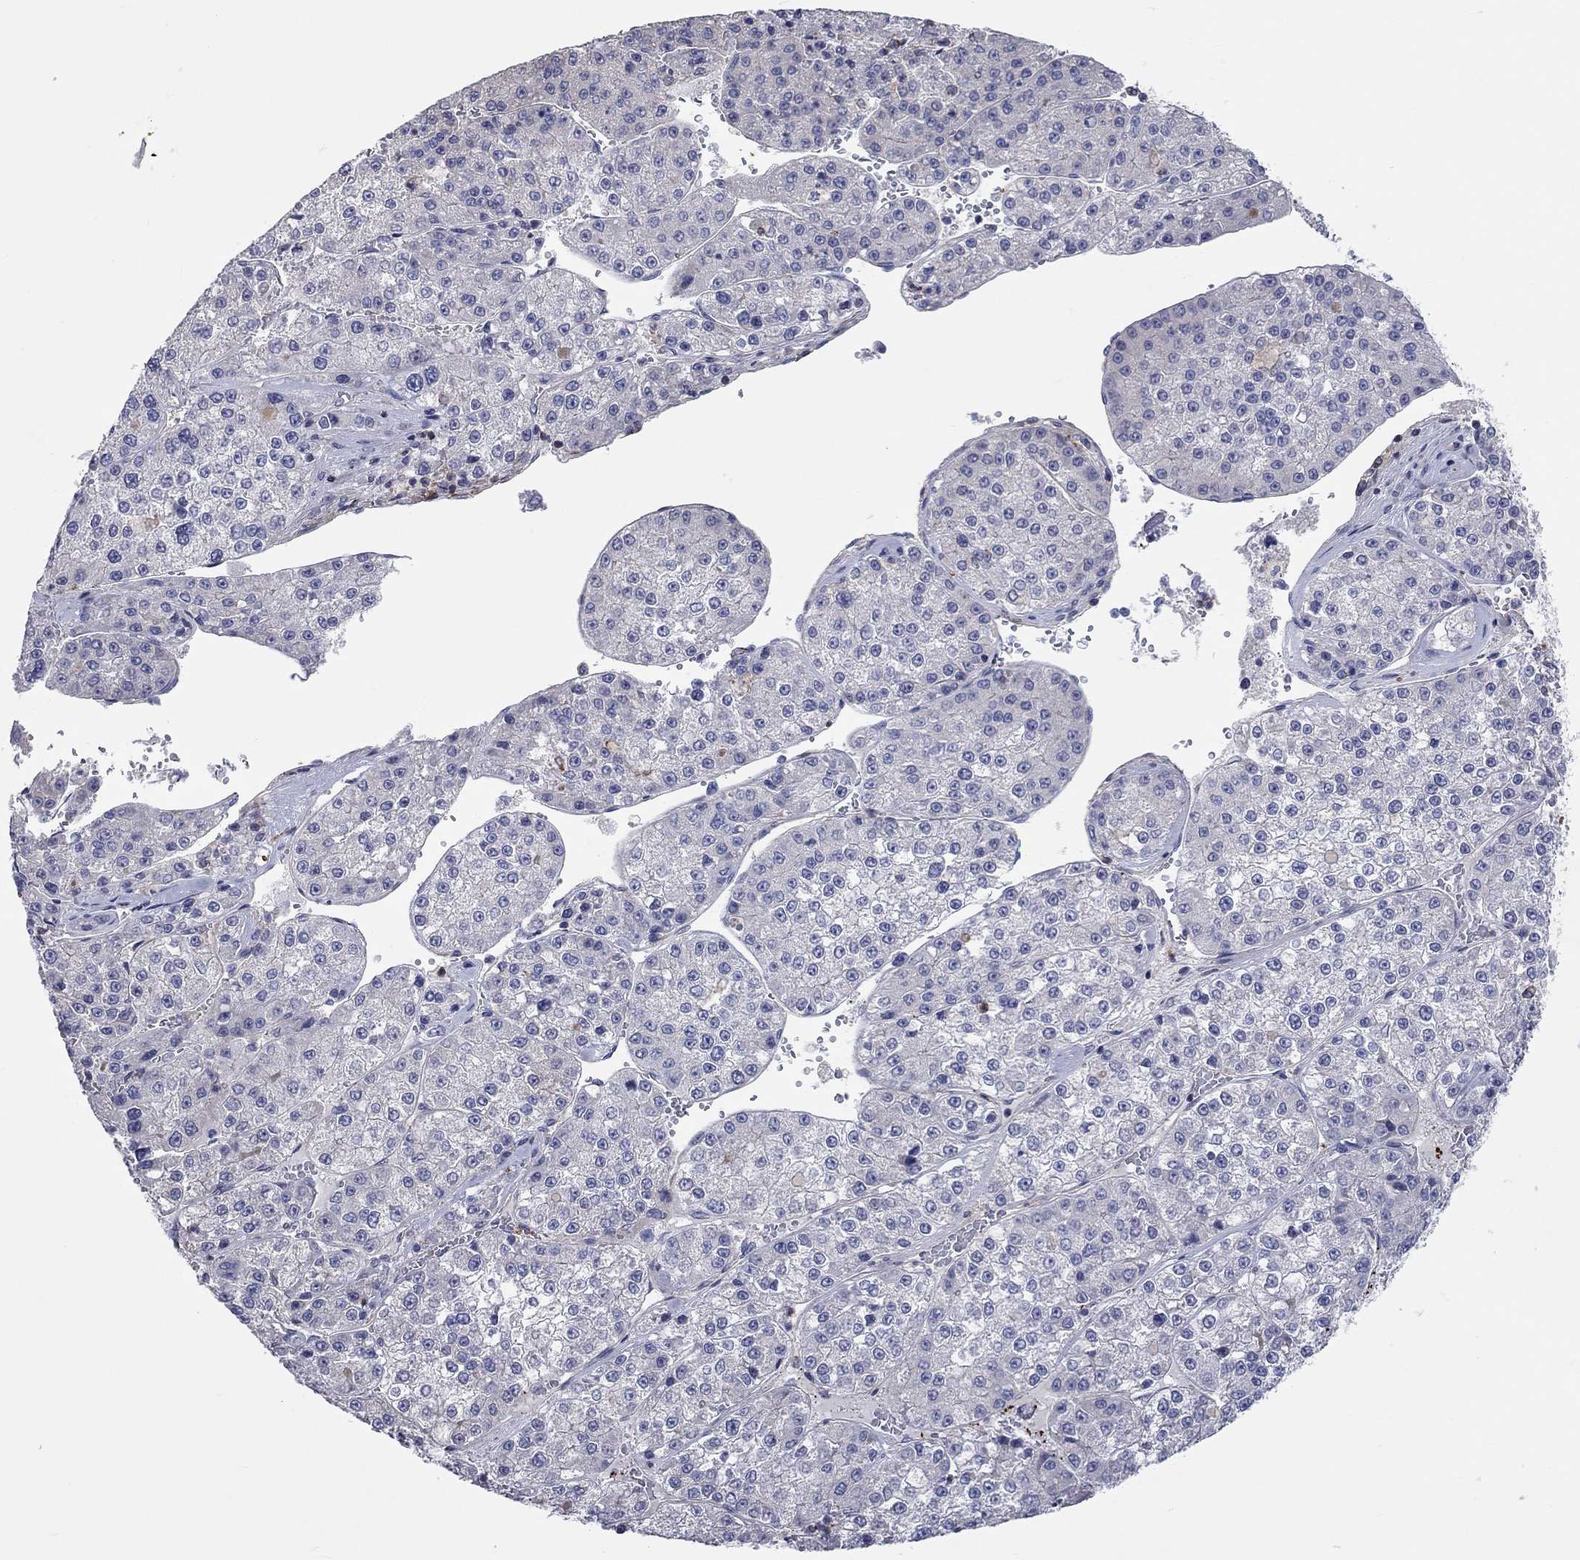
{"staining": {"intensity": "negative", "quantity": "none", "location": "none"}, "tissue": "liver cancer", "cell_type": "Tumor cells", "image_type": "cancer", "snomed": [{"axis": "morphology", "description": "Carcinoma, Hepatocellular, NOS"}, {"axis": "topography", "description": "Liver"}], "caption": "Human liver cancer (hepatocellular carcinoma) stained for a protein using IHC reveals no expression in tumor cells.", "gene": "PCDHGA10", "patient": {"sex": "female", "age": 73}}